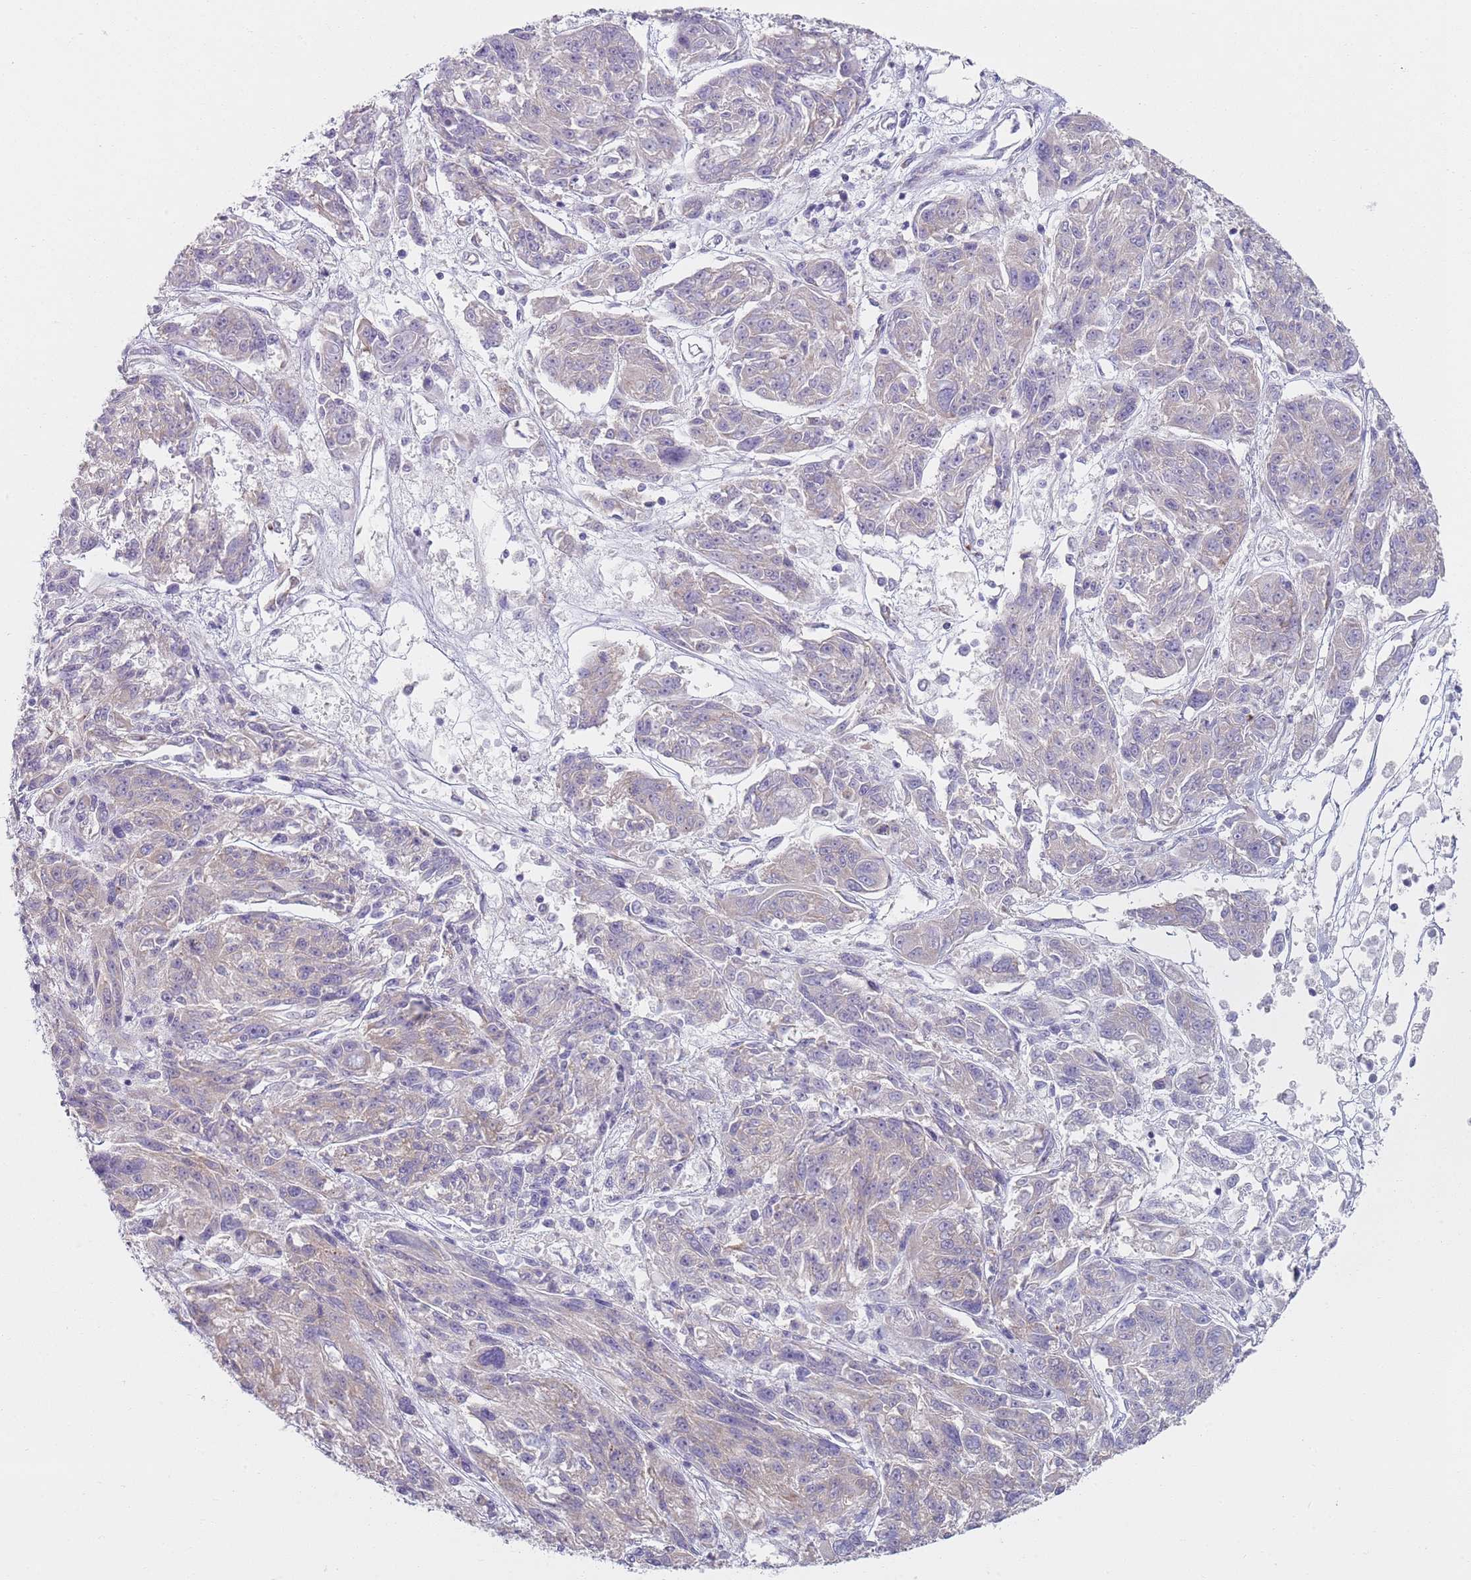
{"staining": {"intensity": "negative", "quantity": "none", "location": "none"}, "tissue": "melanoma", "cell_type": "Tumor cells", "image_type": "cancer", "snomed": [{"axis": "morphology", "description": "Malignant melanoma, NOS"}, {"axis": "topography", "description": "Skin"}], "caption": "Protein analysis of malignant melanoma displays no significant positivity in tumor cells.", "gene": "SLC26A6", "patient": {"sex": "male", "age": 53}}